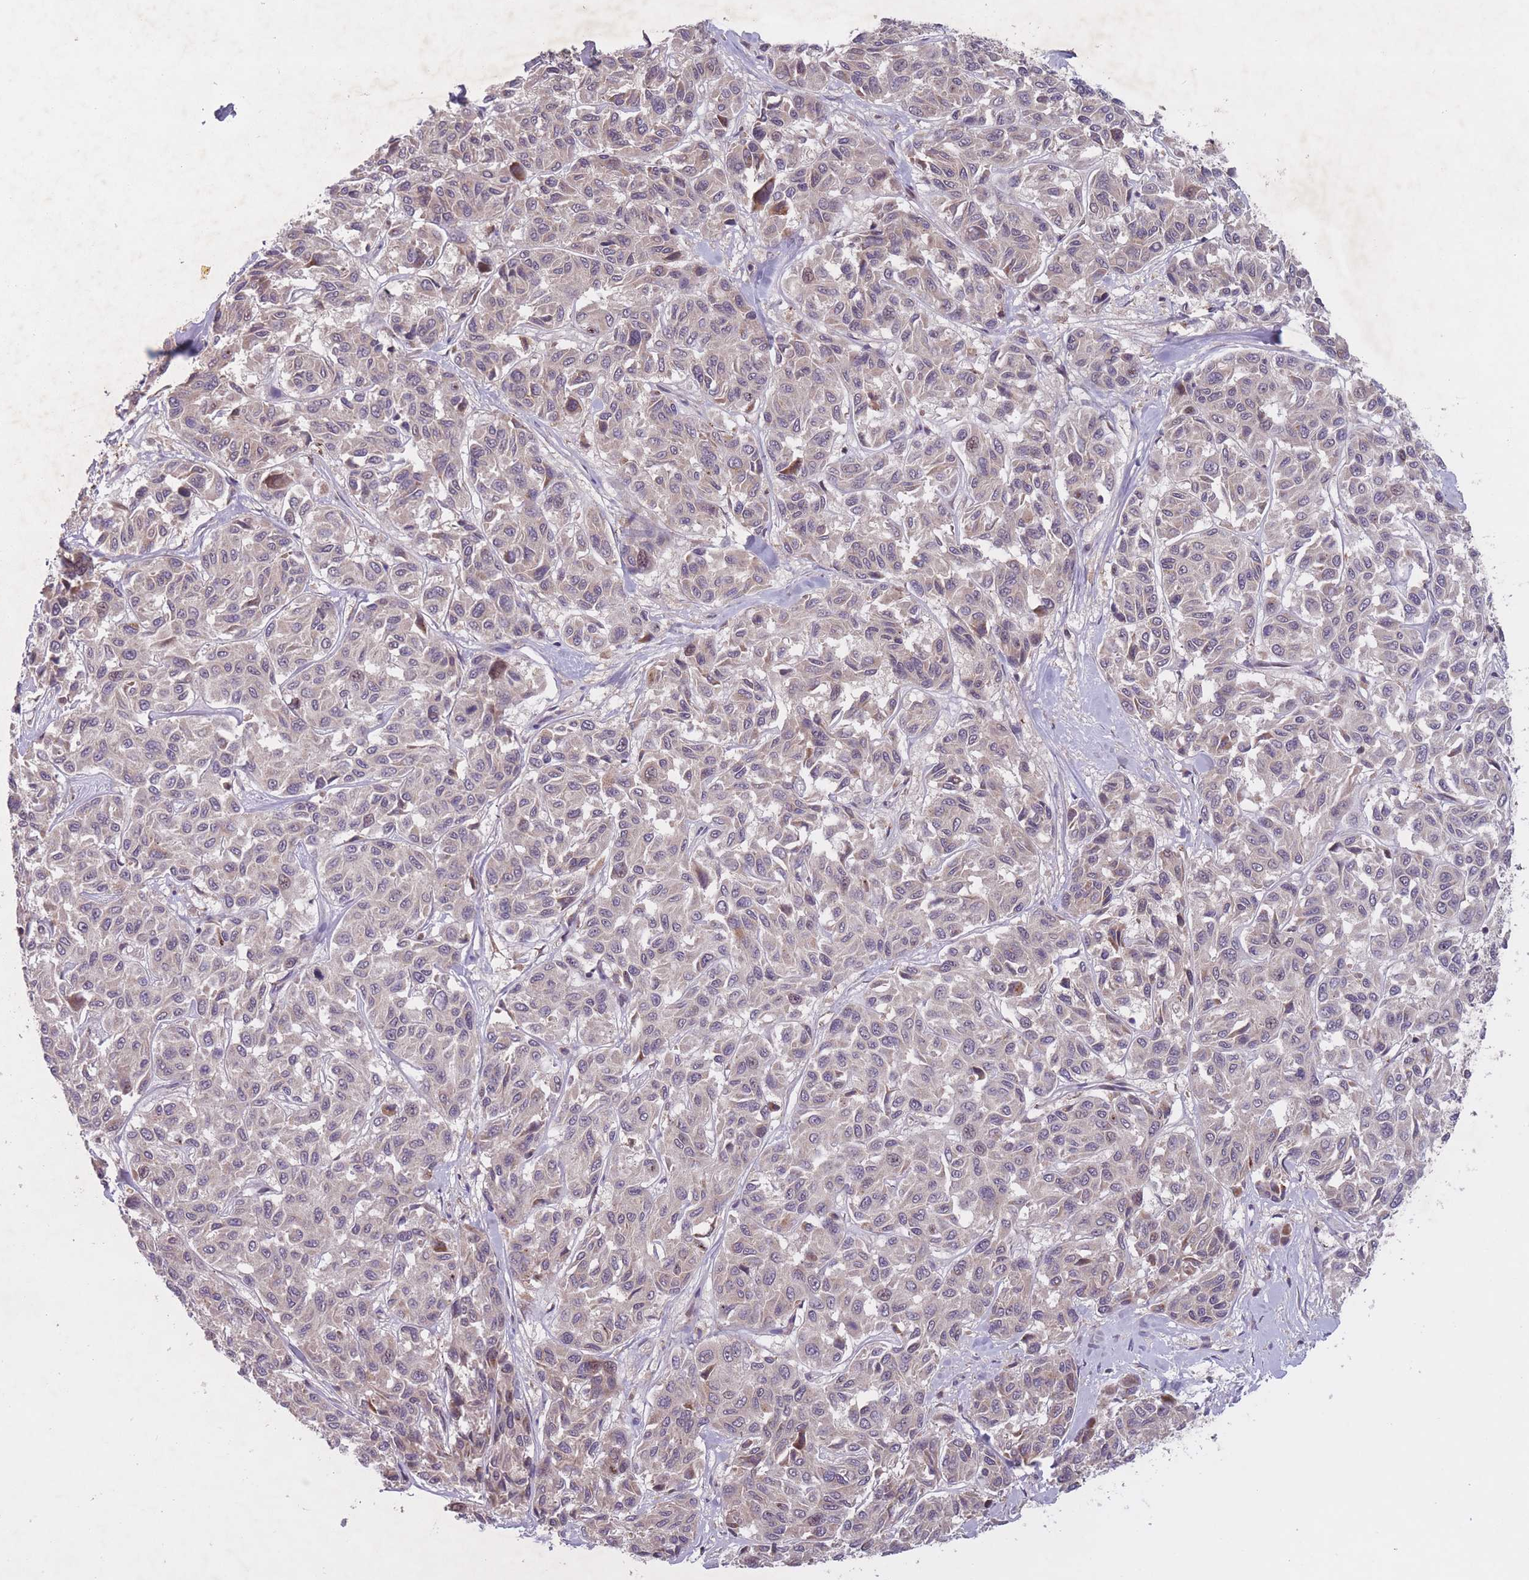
{"staining": {"intensity": "weak", "quantity": "<25%", "location": "cytoplasmic/membranous,nuclear"}, "tissue": "melanoma", "cell_type": "Tumor cells", "image_type": "cancer", "snomed": [{"axis": "morphology", "description": "Malignant melanoma, NOS"}, {"axis": "topography", "description": "Skin"}], "caption": "IHC photomicrograph of human malignant melanoma stained for a protein (brown), which demonstrates no expression in tumor cells.", "gene": "SECTM1", "patient": {"sex": "female", "age": 66}}